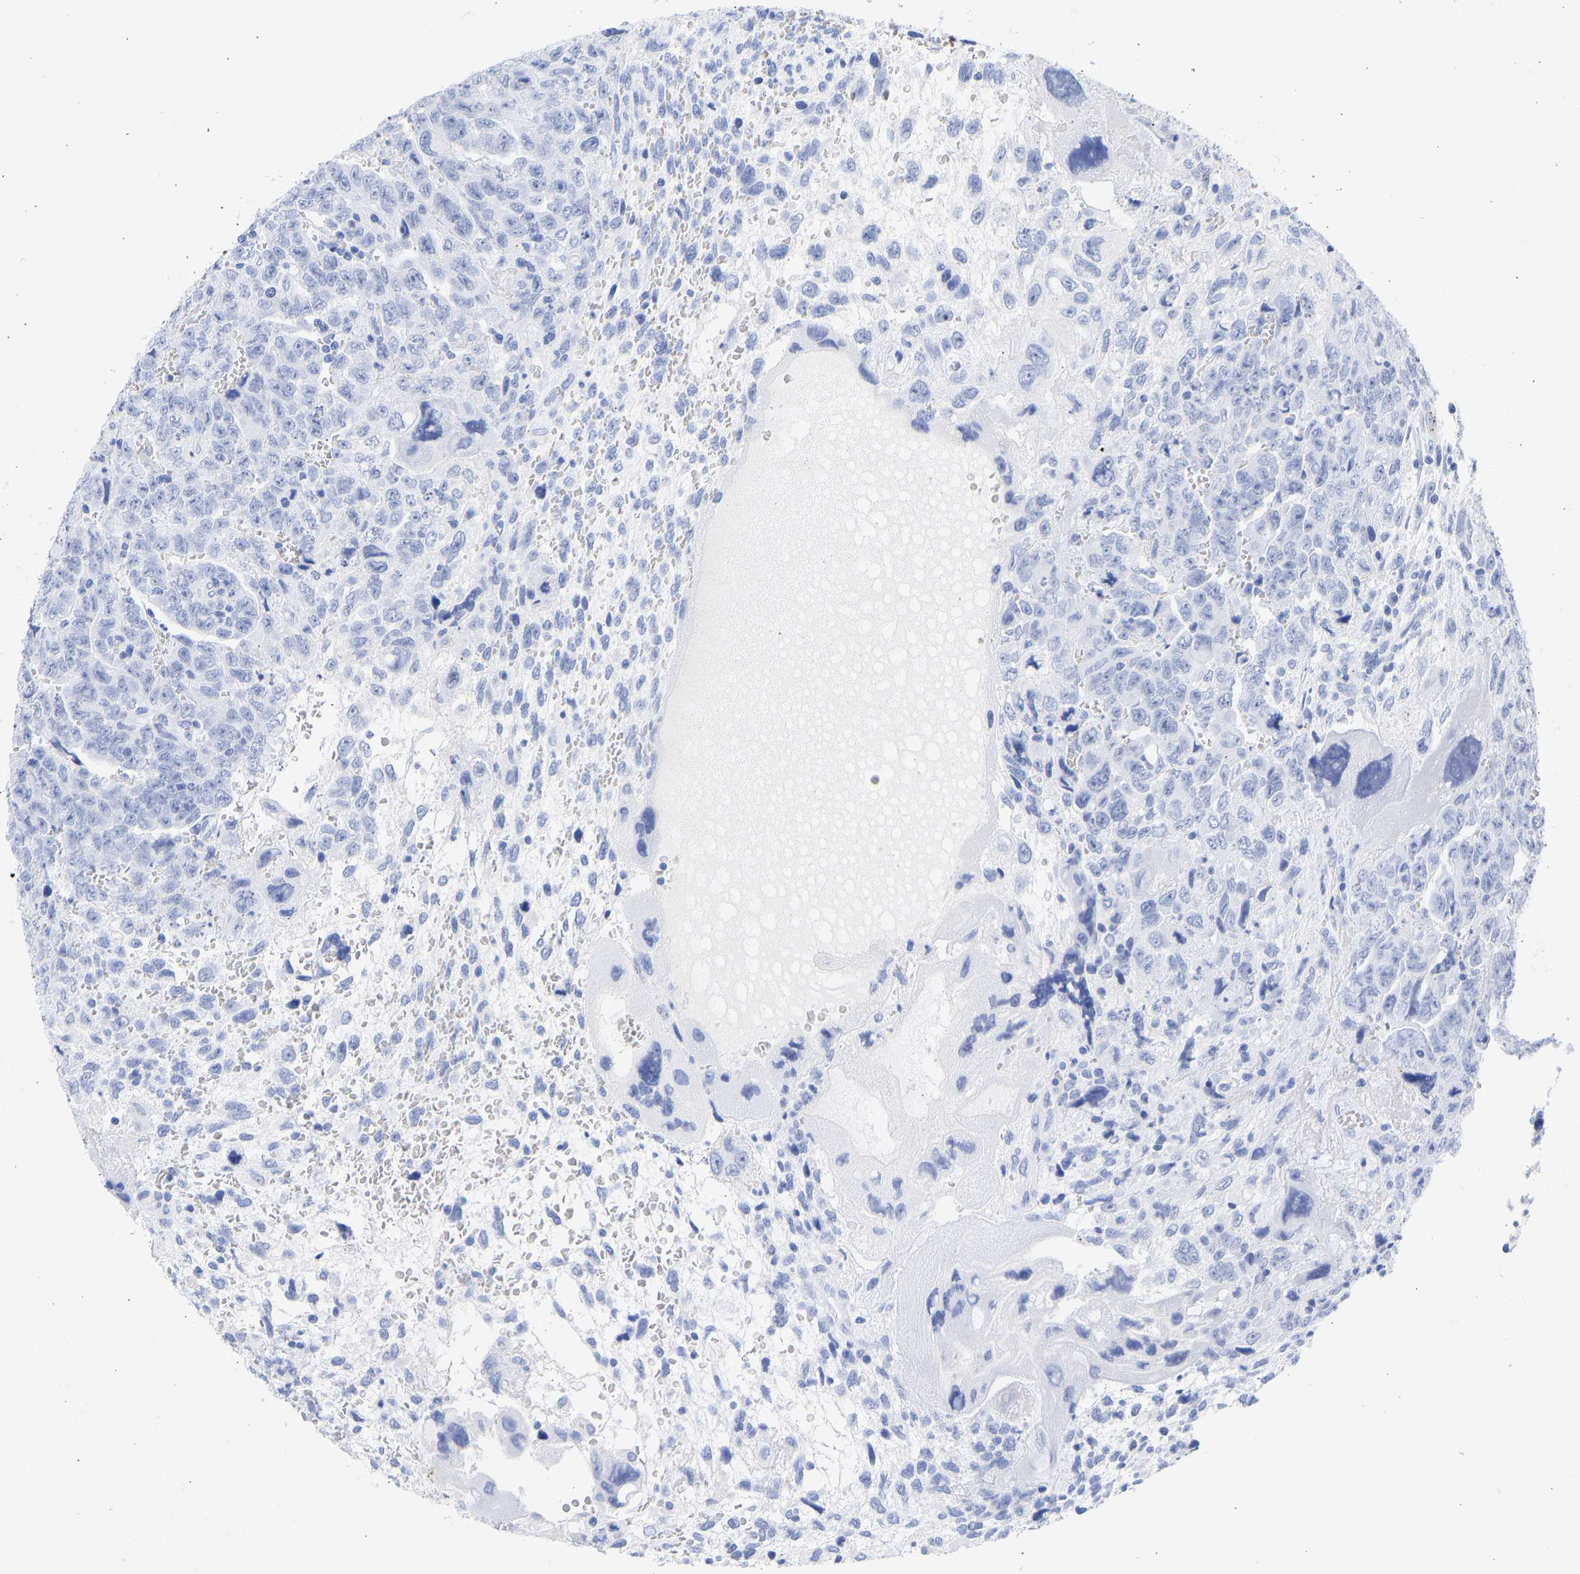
{"staining": {"intensity": "negative", "quantity": "none", "location": "none"}, "tissue": "testis cancer", "cell_type": "Tumor cells", "image_type": "cancer", "snomed": [{"axis": "morphology", "description": "Carcinoma, Embryonal, NOS"}, {"axis": "topography", "description": "Testis"}], "caption": "Immunohistochemistry (IHC) histopathology image of human testis cancer (embryonal carcinoma) stained for a protein (brown), which reveals no positivity in tumor cells.", "gene": "KRT1", "patient": {"sex": "male", "age": 28}}